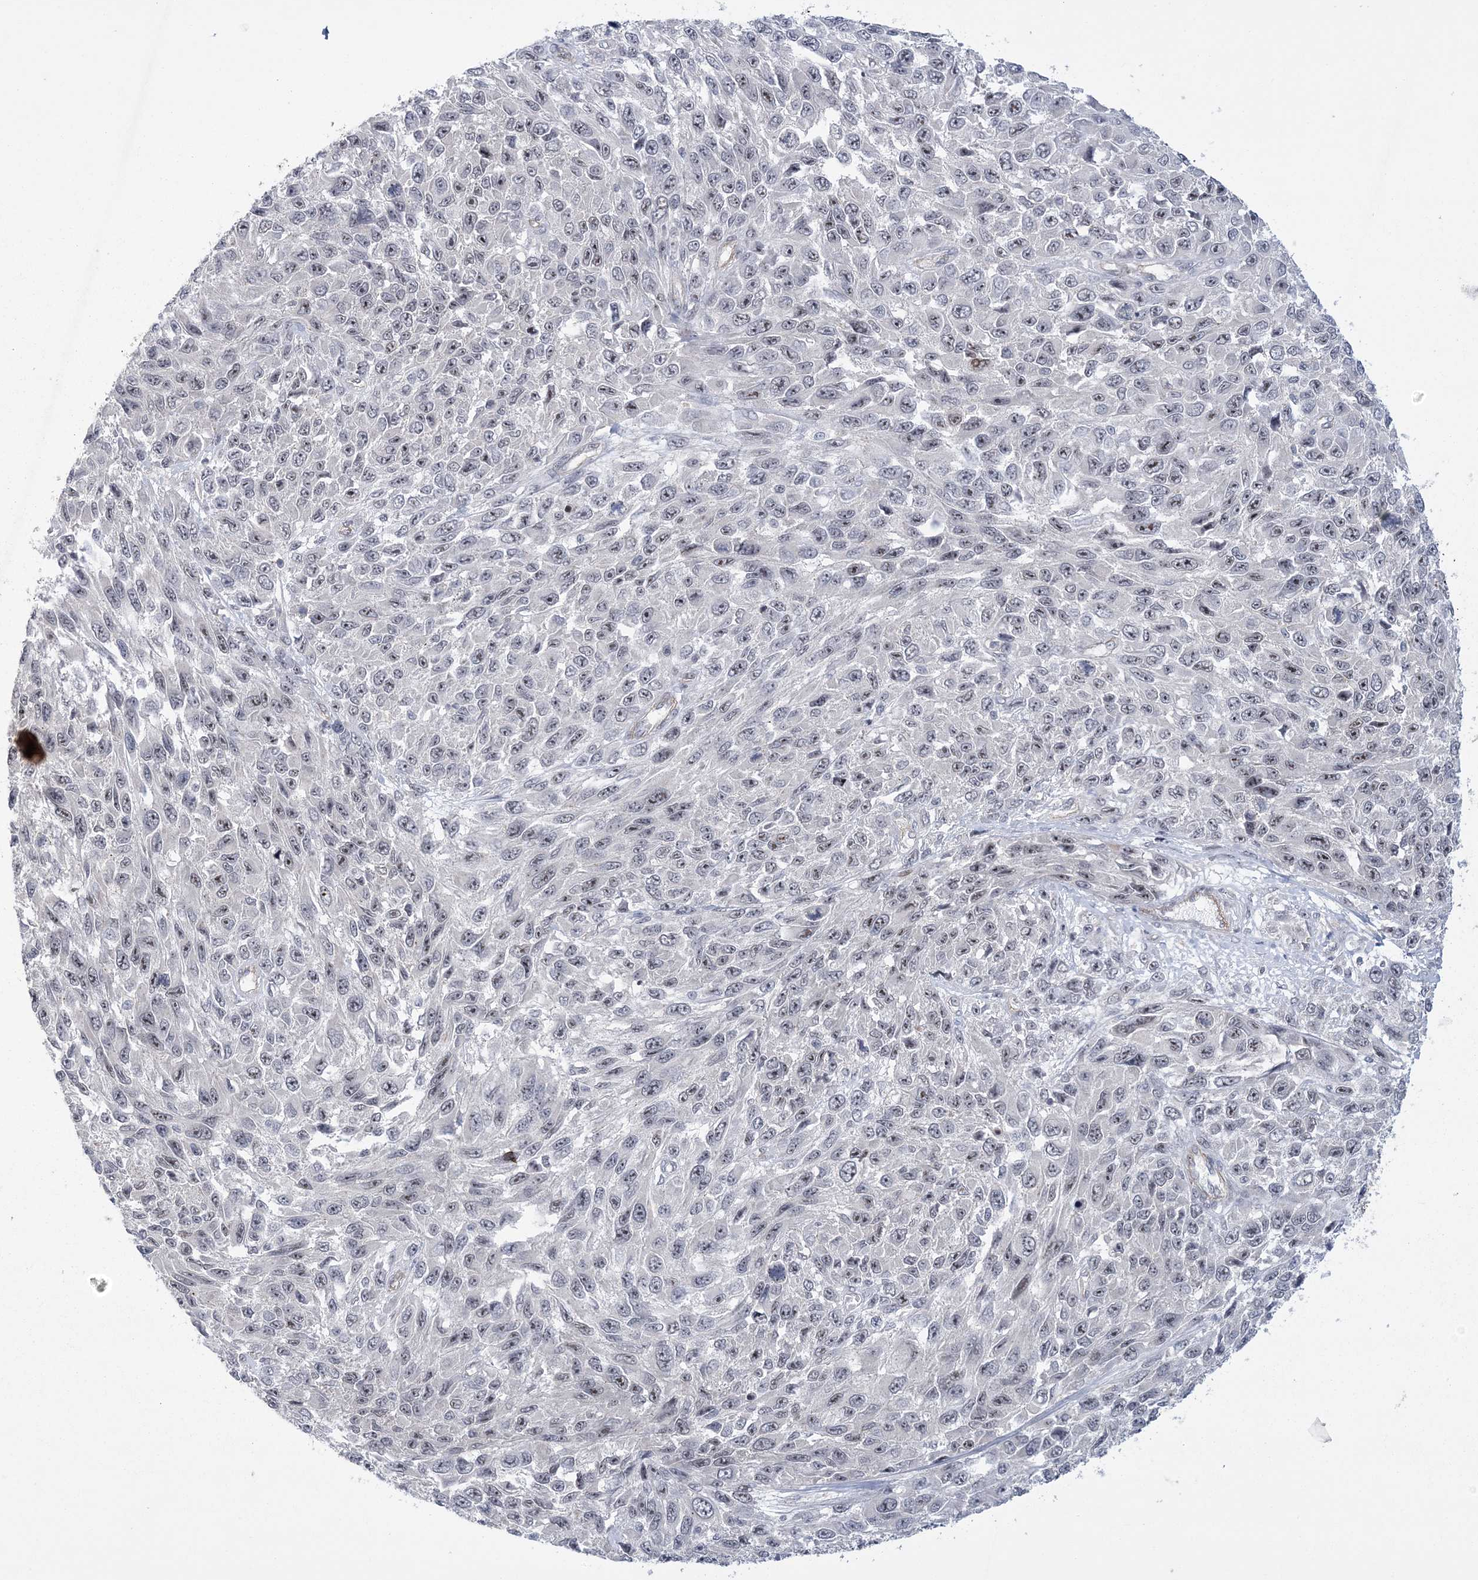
{"staining": {"intensity": "negative", "quantity": "none", "location": "none"}, "tissue": "melanoma", "cell_type": "Tumor cells", "image_type": "cancer", "snomed": [{"axis": "morphology", "description": "Malignant melanoma, NOS"}, {"axis": "topography", "description": "Skin"}], "caption": "IHC histopathology image of malignant melanoma stained for a protein (brown), which demonstrates no expression in tumor cells.", "gene": "HOMEZ", "patient": {"sex": "female", "age": 96}}